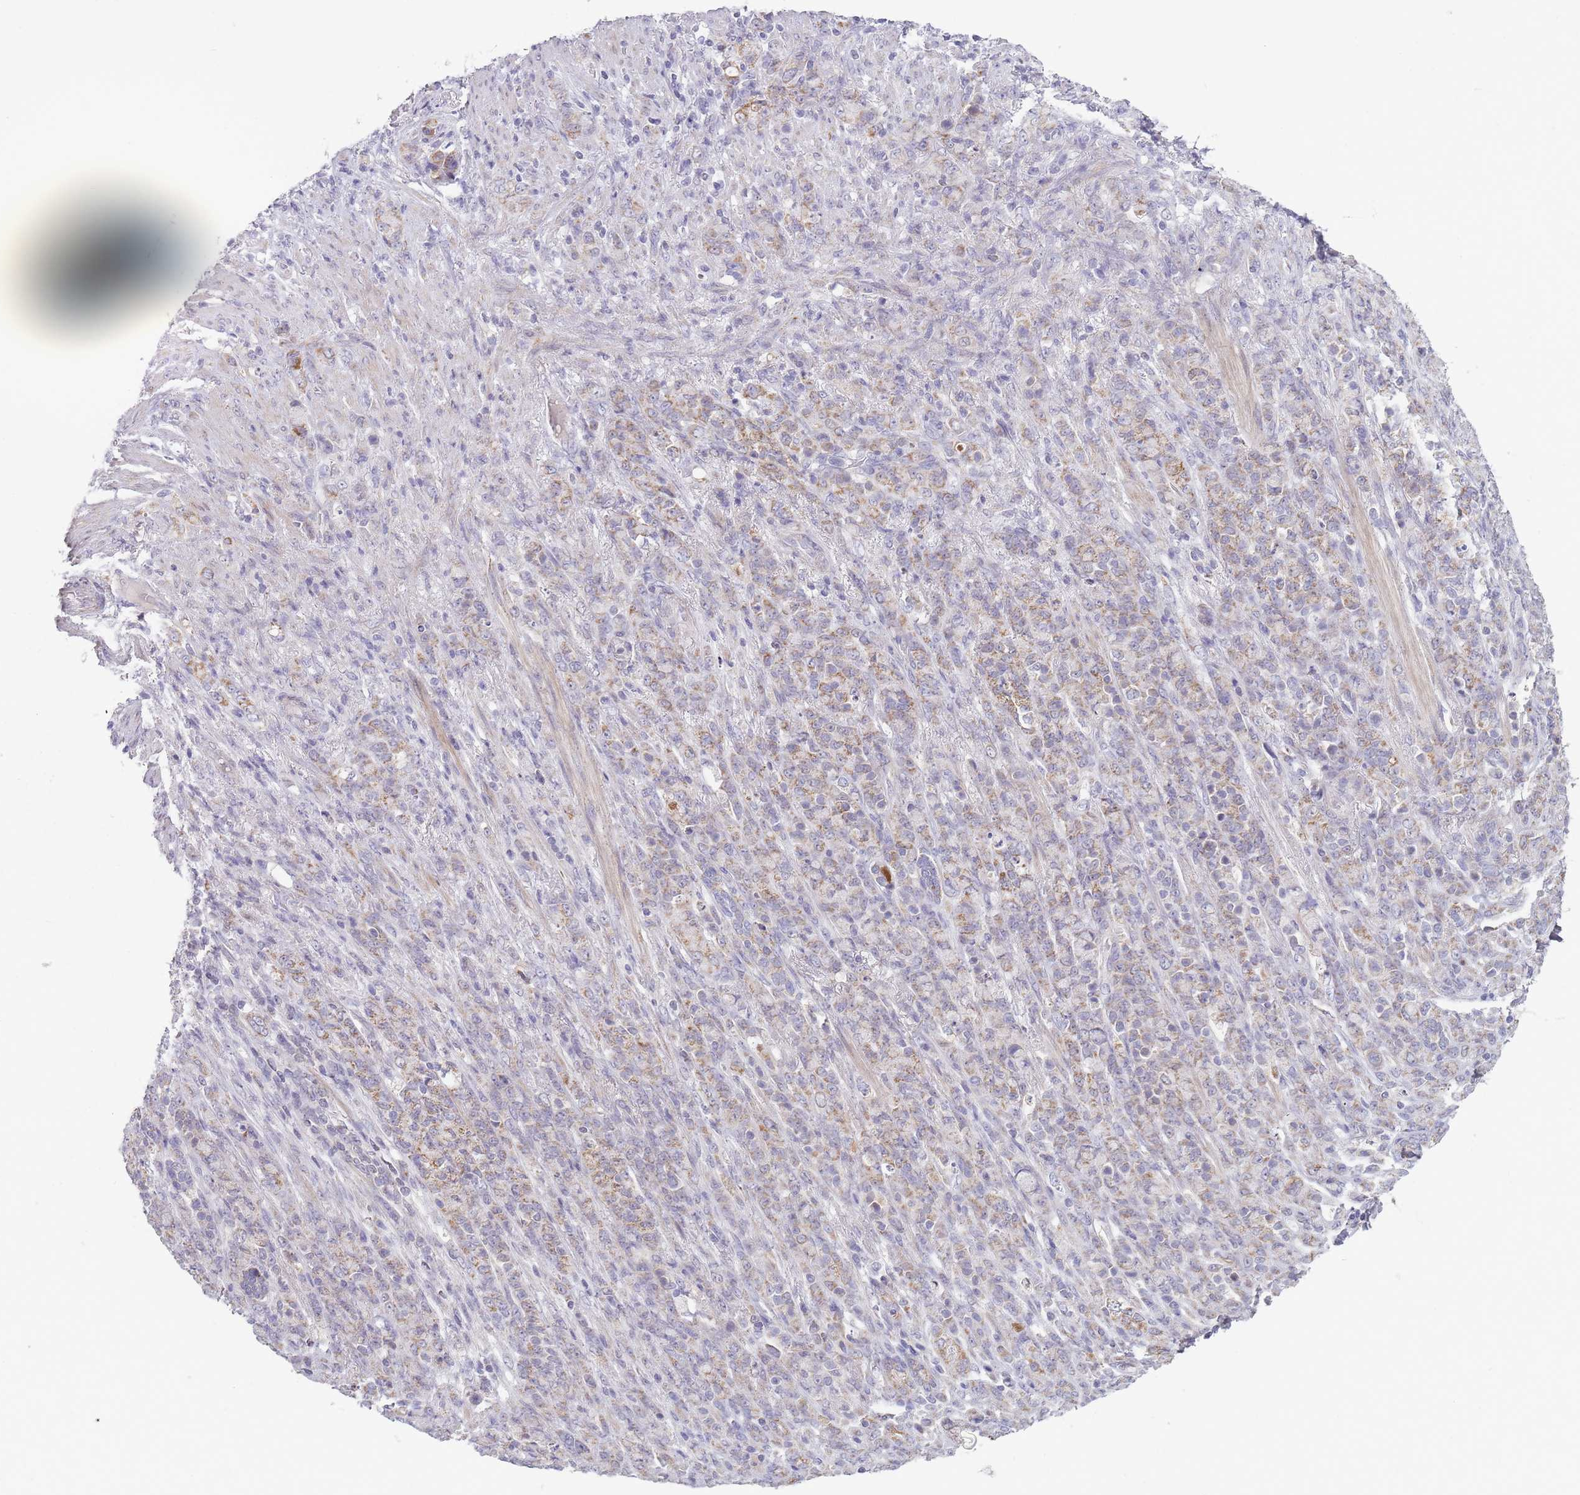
{"staining": {"intensity": "moderate", "quantity": ">75%", "location": "cytoplasmic/membranous"}, "tissue": "stomach cancer", "cell_type": "Tumor cells", "image_type": "cancer", "snomed": [{"axis": "morphology", "description": "Adenocarcinoma, NOS"}, {"axis": "topography", "description": "Stomach"}], "caption": "This is a histology image of immunohistochemistry (IHC) staining of stomach cancer, which shows moderate staining in the cytoplasmic/membranous of tumor cells.", "gene": "ZBTB24", "patient": {"sex": "female", "age": 79}}